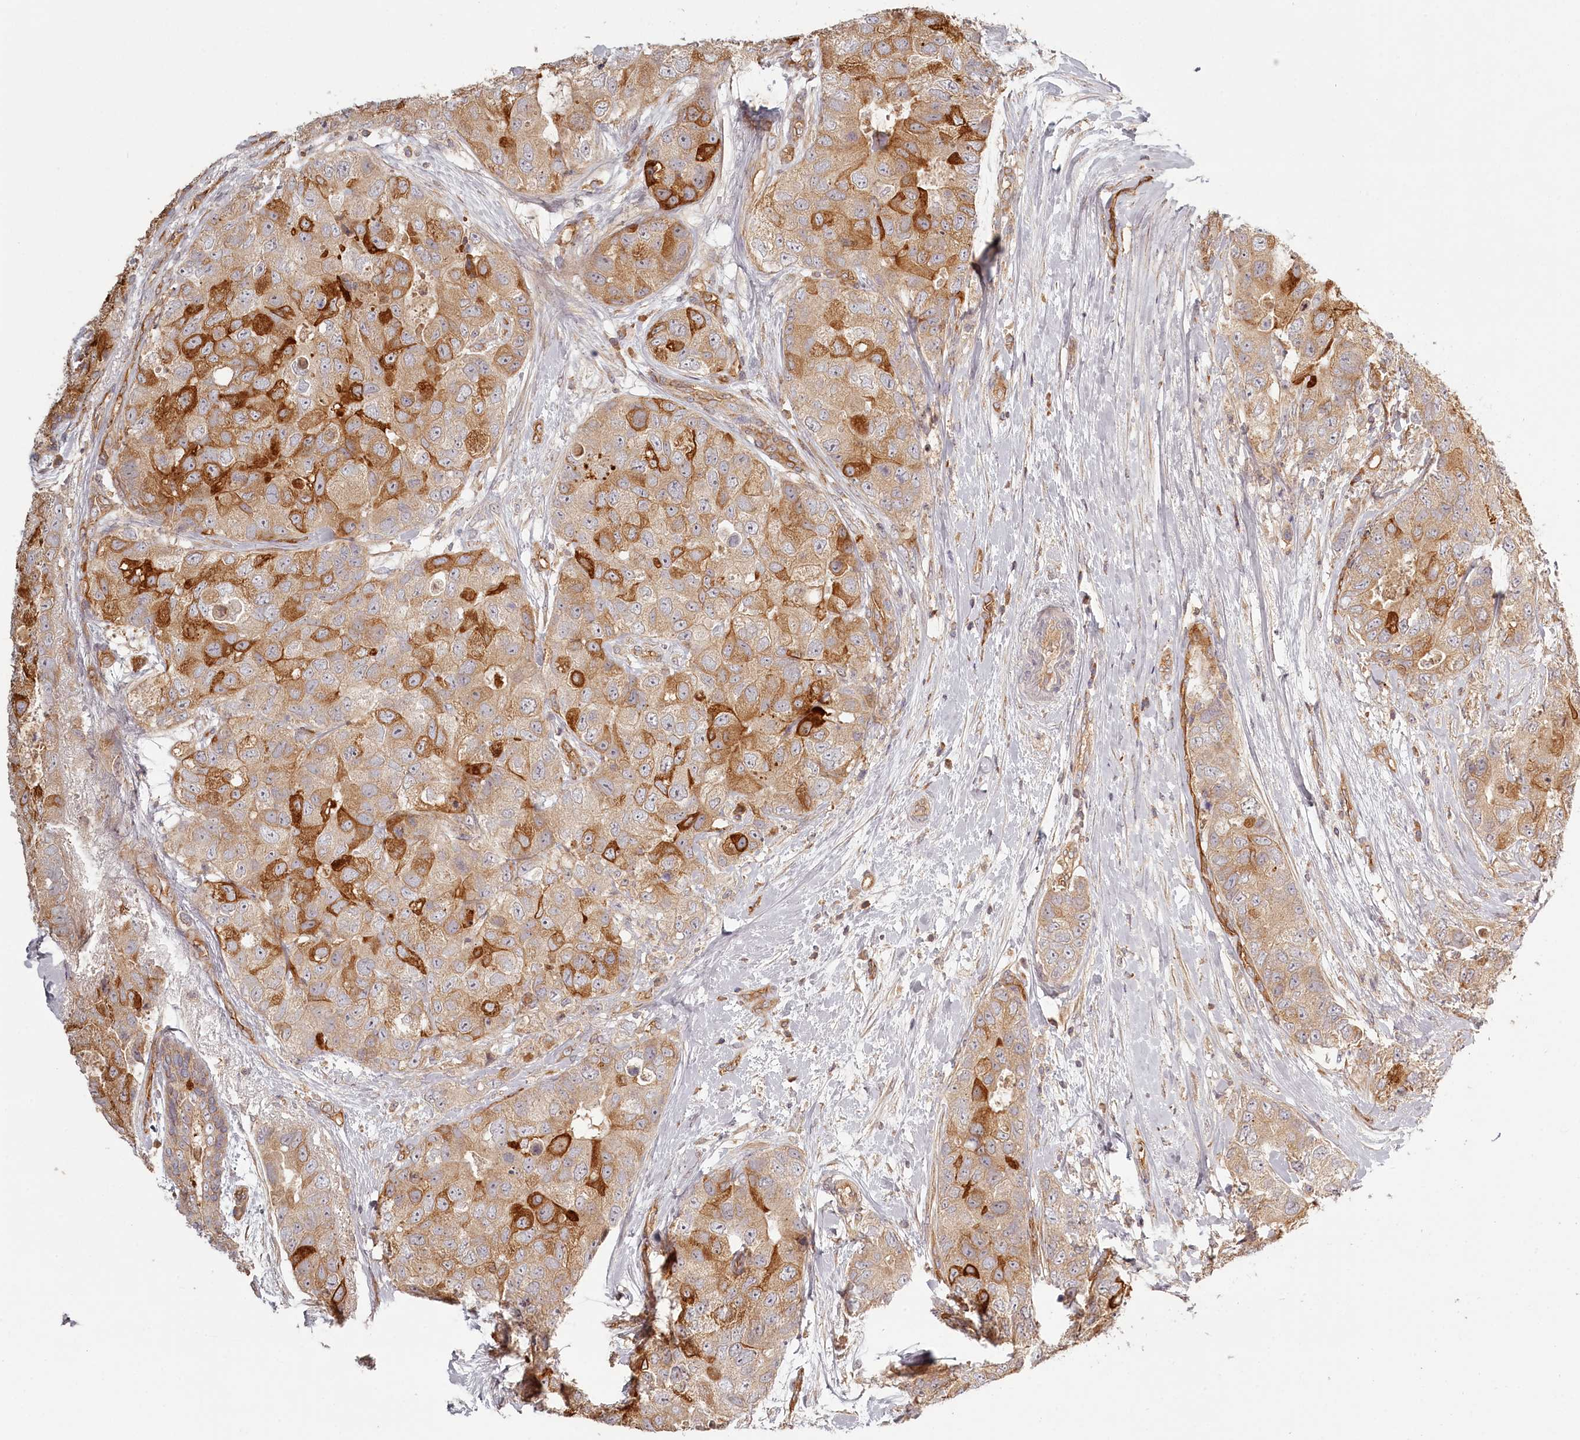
{"staining": {"intensity": "moderate", "quantity": ">75%", "location": "cytoplasmic/membranous"}, "tissue": "breast cancer", "cell_type": "Tumor cells", "image_type": "cancer", "snomed": [{"axis": "morphology", "description": "Duct carcinoma"}, {"axis": "topography", "description": "Breast"}], "caption": "A medium amount of moderate cytoplasmic/membranous staining is identified in approximately >75% of tumor cells in breast infiltrating ductal carcinoma tissue.", "gene": "TMIE", "patient": {"sex": "female", "age": 62}}